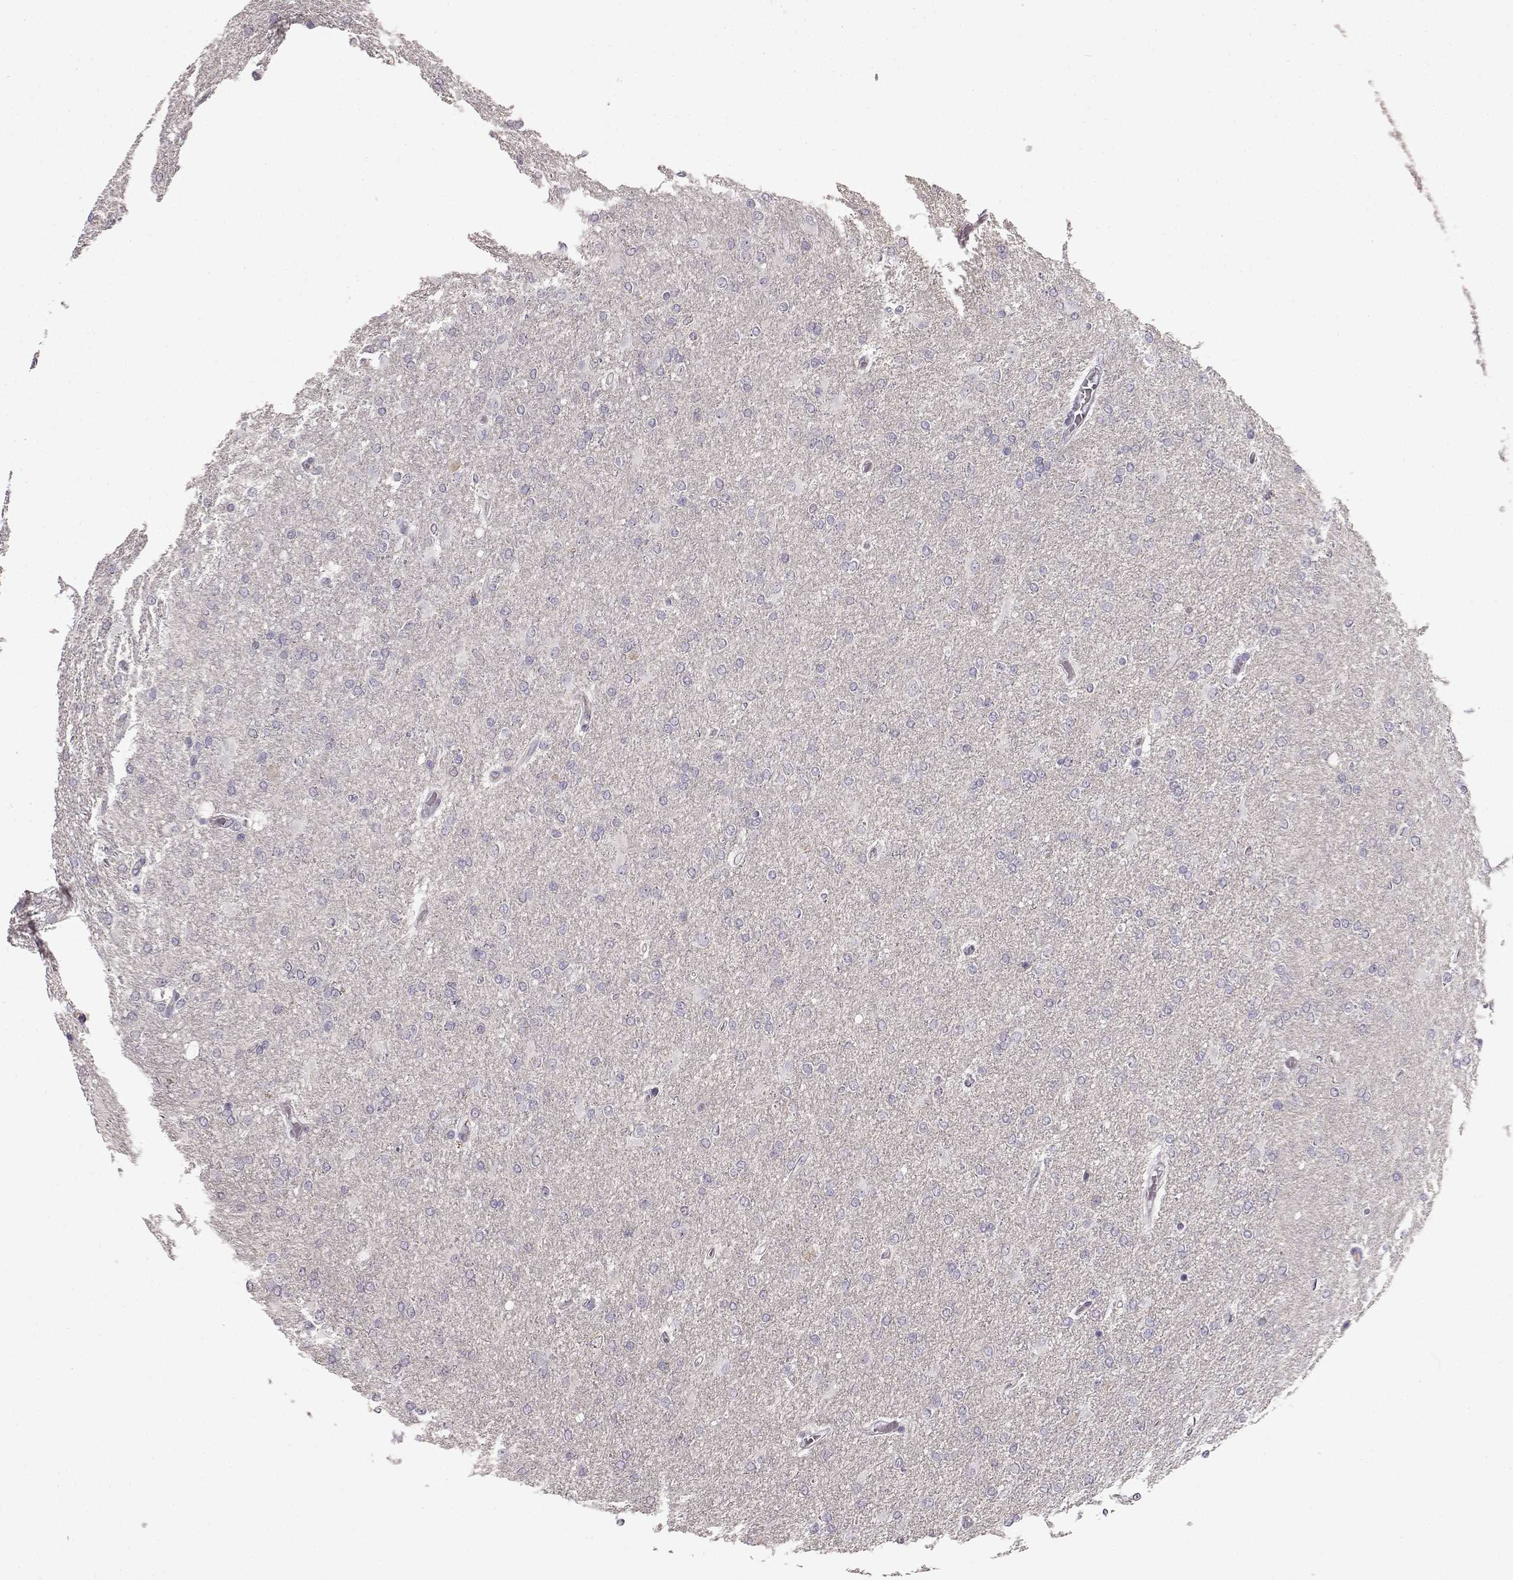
{"staining": {"intensity": "negative", "quantity": "none", "location": "none"}, "tissue": "glioma", "cell_type": "Tumor cells", "image_type": "cancer", "snomed": [{"axis": "morphology", "description": "Glioma, malignant, High grade"}, {"axis": "topography", "description": "Cerebral cortex"}], "caption": "Glioma was stained to show a protein in brown. There is no significant staining in tumor cells. (DAB immunohistochemistry (IHC), high magnification).", "gene": "KRT85", "patient": {"sex": "male", "age": 70}}